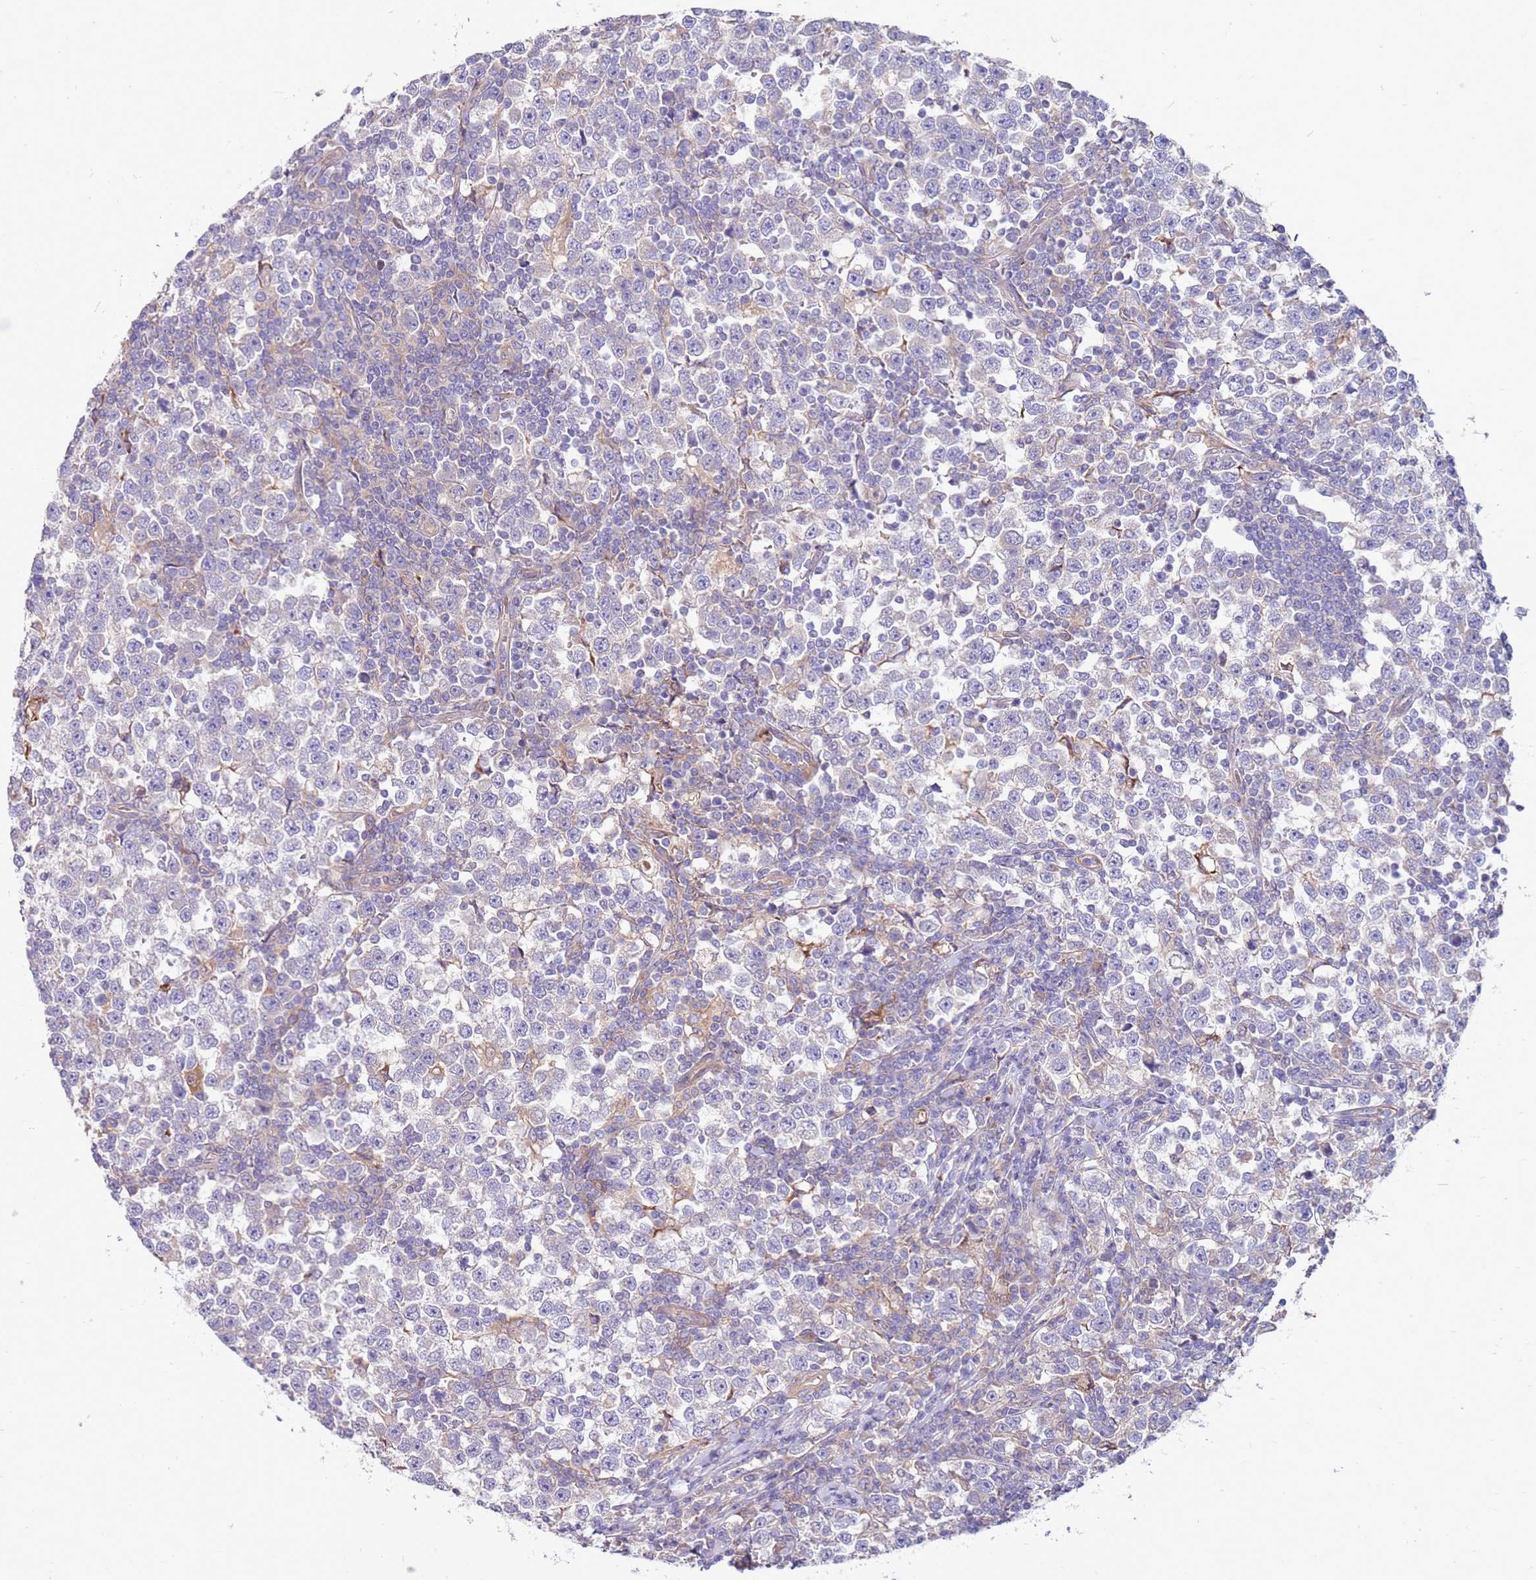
{"staining": {"intensity": "negative", "quantity": "none", "location": "none"}, "tissue": "testis cancer", "cell_type": "Tumor cells", "image_type": "cancer", "snomed": [{"axis": "morphology", "description": "Normal tissue, NOS"}, {"axis": "morphology", "description": "Seminoma, NOS"}, {"axis": "topography", "description": "Testis"}], "caption": "Testis cancer (seminoma) was stained to show a protein in brown. There is no significant positivity in tumor cells.", "gene": "SLC44A4", "patient": {"sex": "male", "age": 43}}